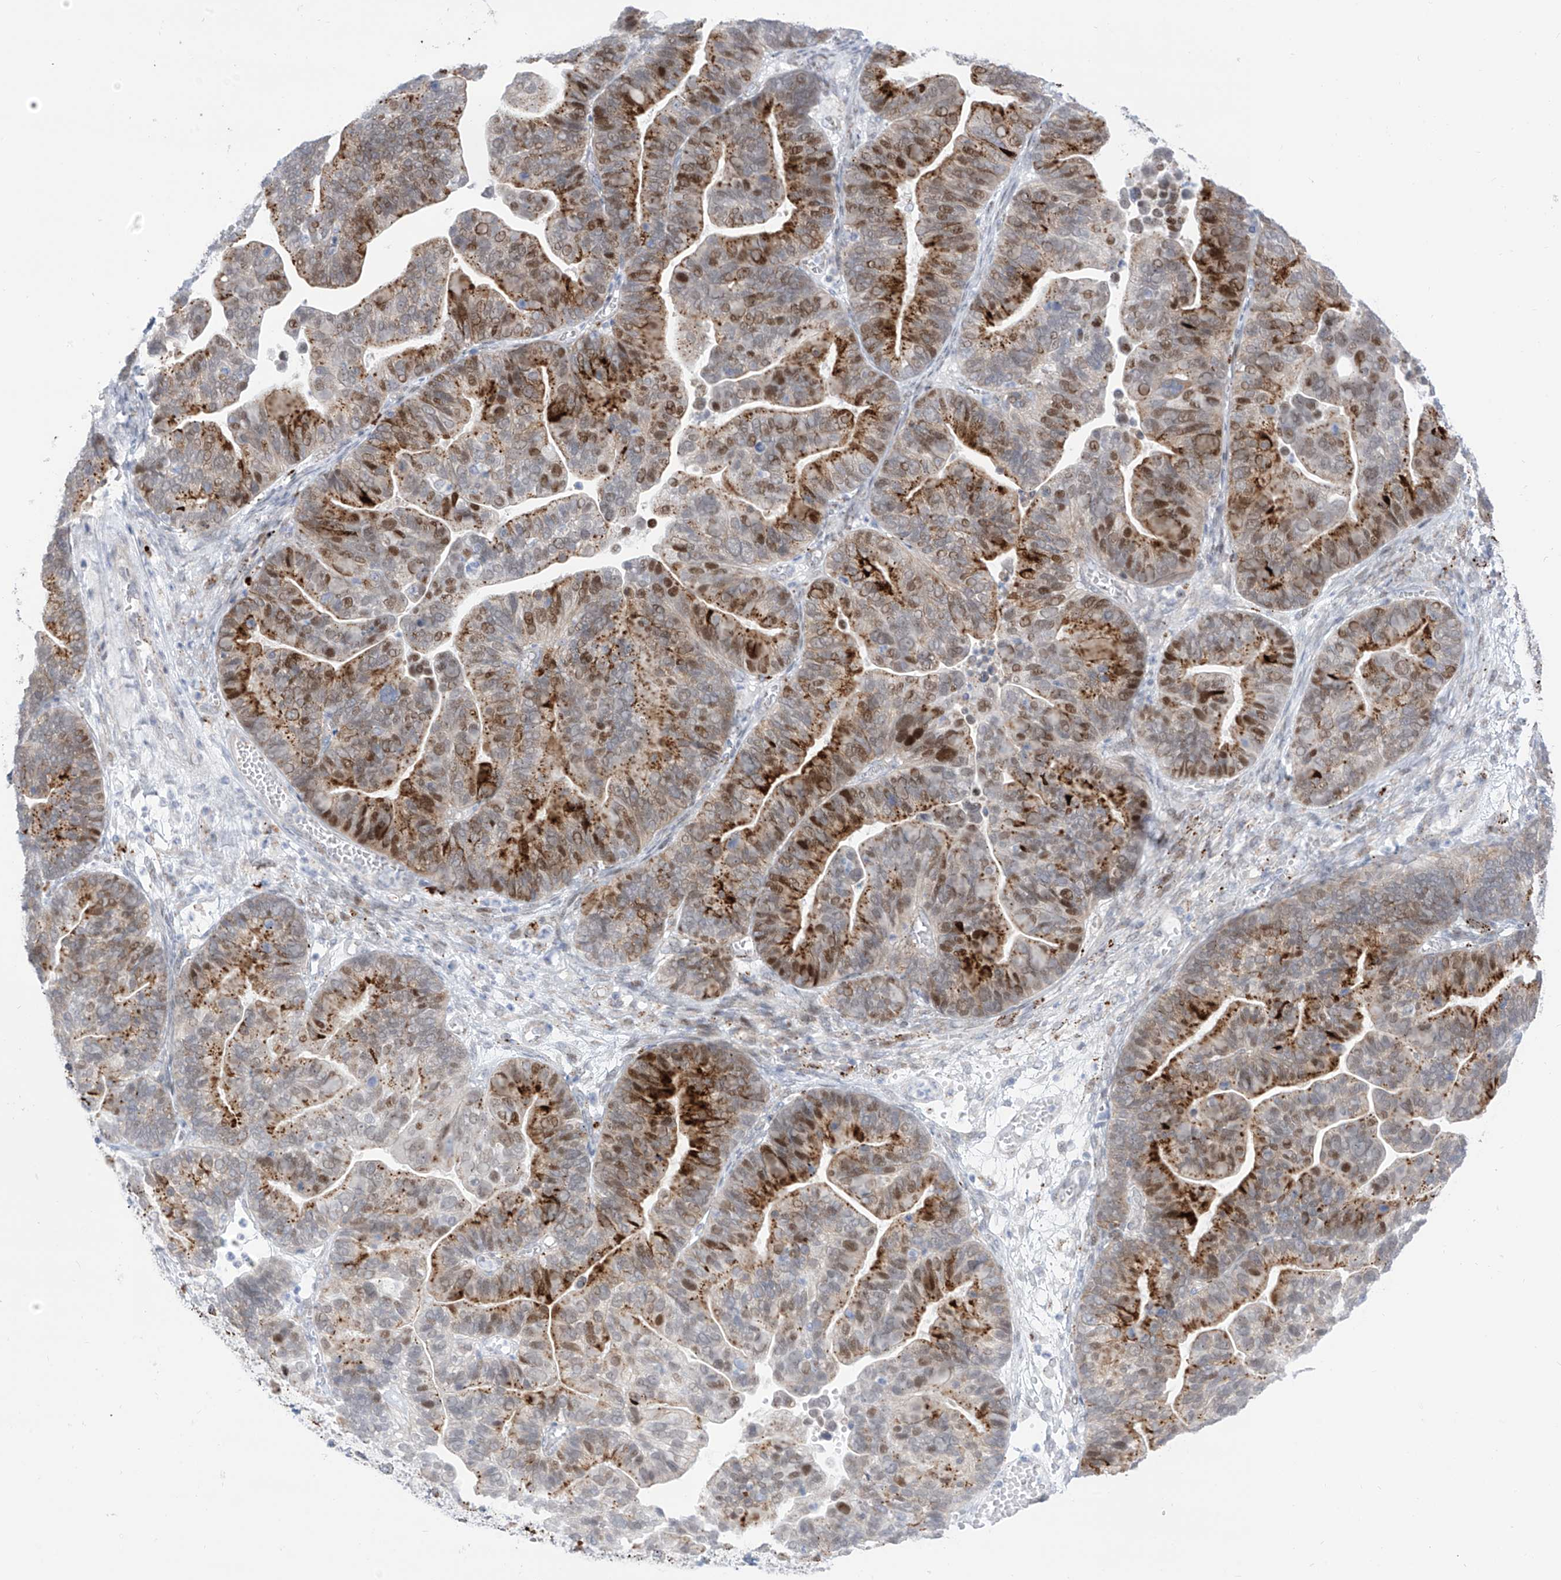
{"staining": {"intensity": "strong", "quantity": ">75%", "location": "cytoplasmic/membranous,nuclear"}, "tissue": "ovarian cancer", "cell_type": "Tumor cells", "image_type": "cancer", "snomed": [{"axis": "morphology", "description": "Cystadenocarcinoma, serous, NOS"}, {"axis": "topography", "description": "Ovary"}], "caption": "High-power microscopy captured an immunohistochemistry photomicrograph of ovarian serous cystadenocarcinoma, revealing strong cytoplasmic/membranous and nuclear expression in about >75% of tumor cells.", "gene": "PSPH", "patient": {"sex": "female", "age": 56}}